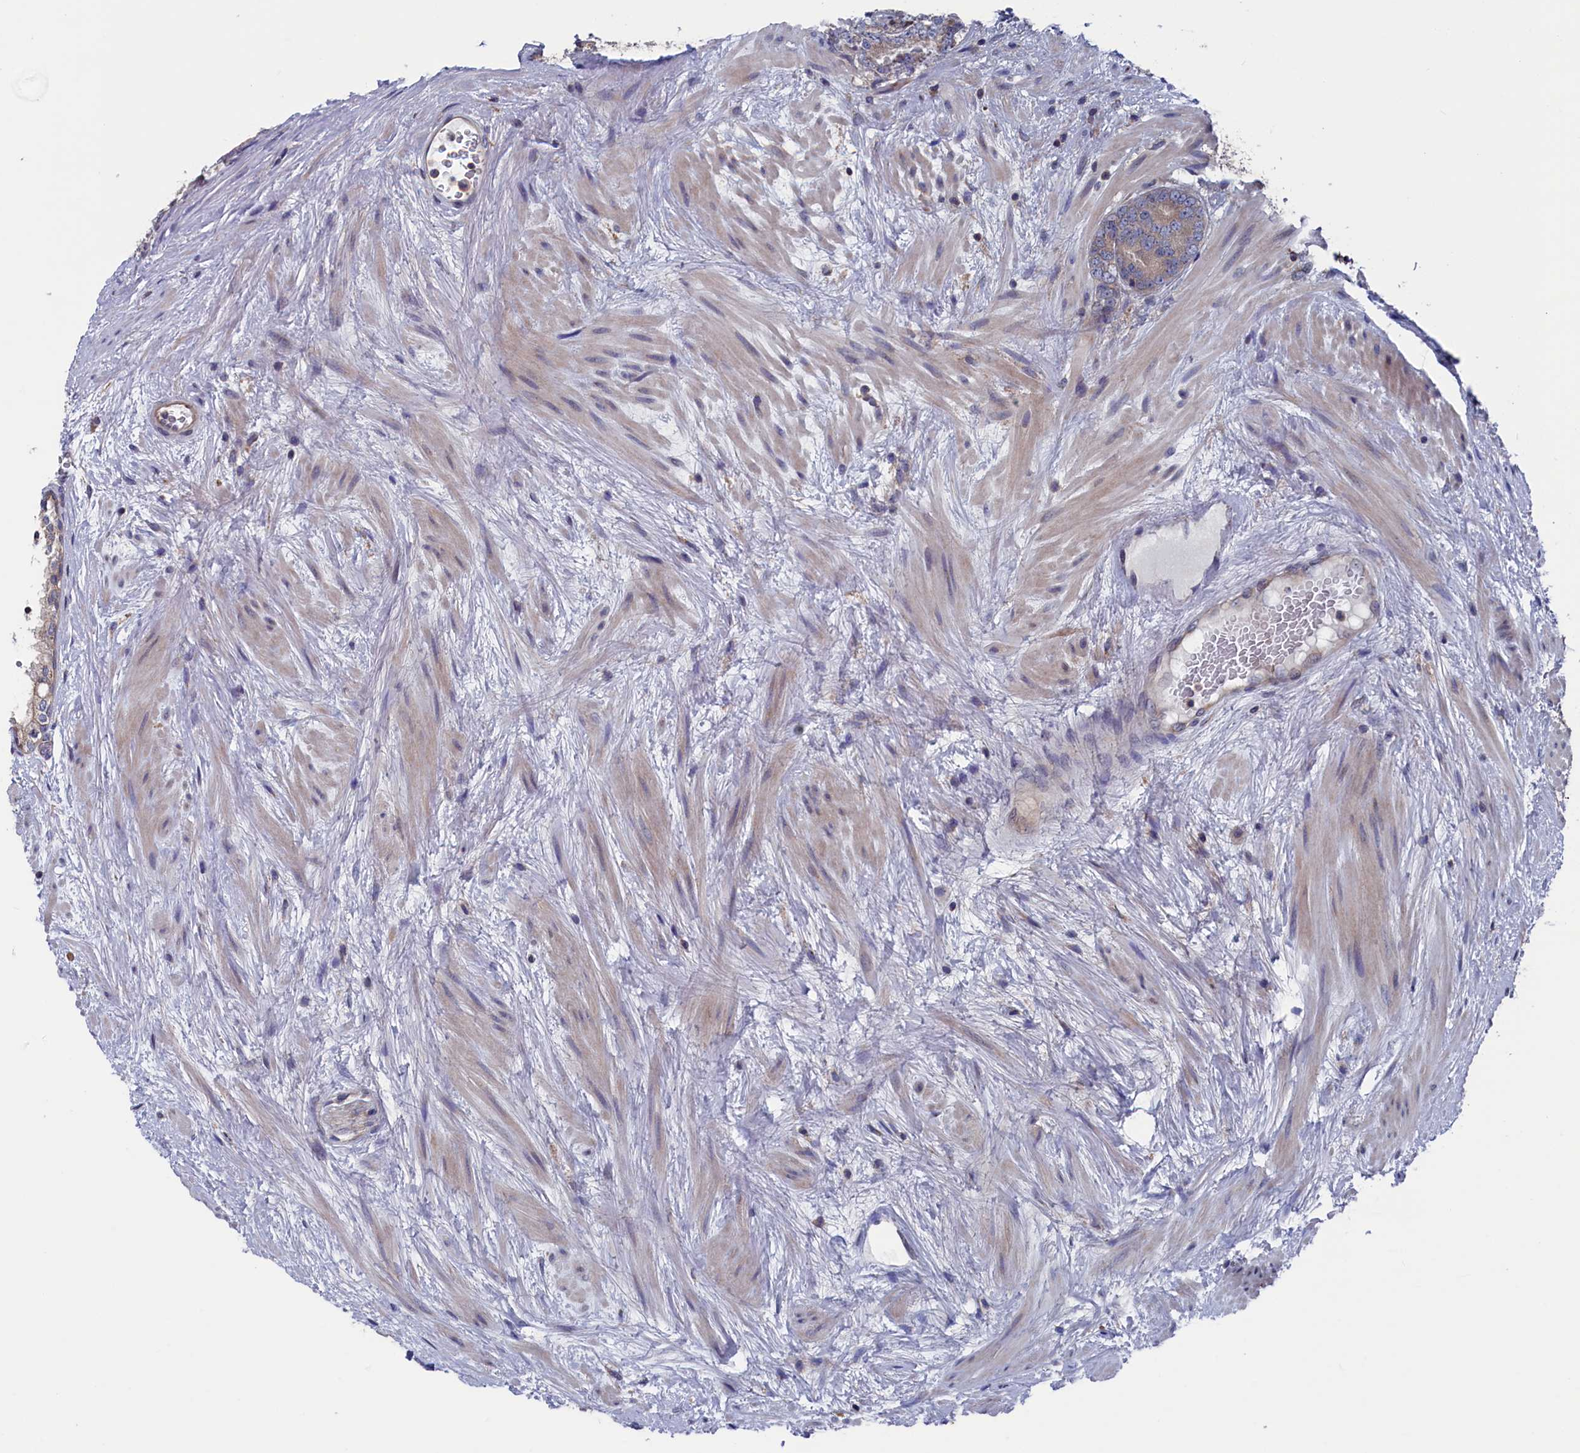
{"staining": {"intensity": "weak", "quantity": ">75%", "location": "cytoplasmic/membranous"}, "tissue": "prostate cancer", "cell_type": "Tumor cells", "image_type": "cancer", "snomed": [{"axis": "morphology", "description": "Adenocarcinoma, High grade"}, {"axis": "topography", "description": "Prostate"}], "caption": "A high-resolution micrograph shows immunohistochemistry staining of prostate cancer, which reveals weak cytoplasmic/membranous staining in approximately >75% of tumor cells.", "gene": "SPATA13", "patient": {"sex": "male", "age": 56}}